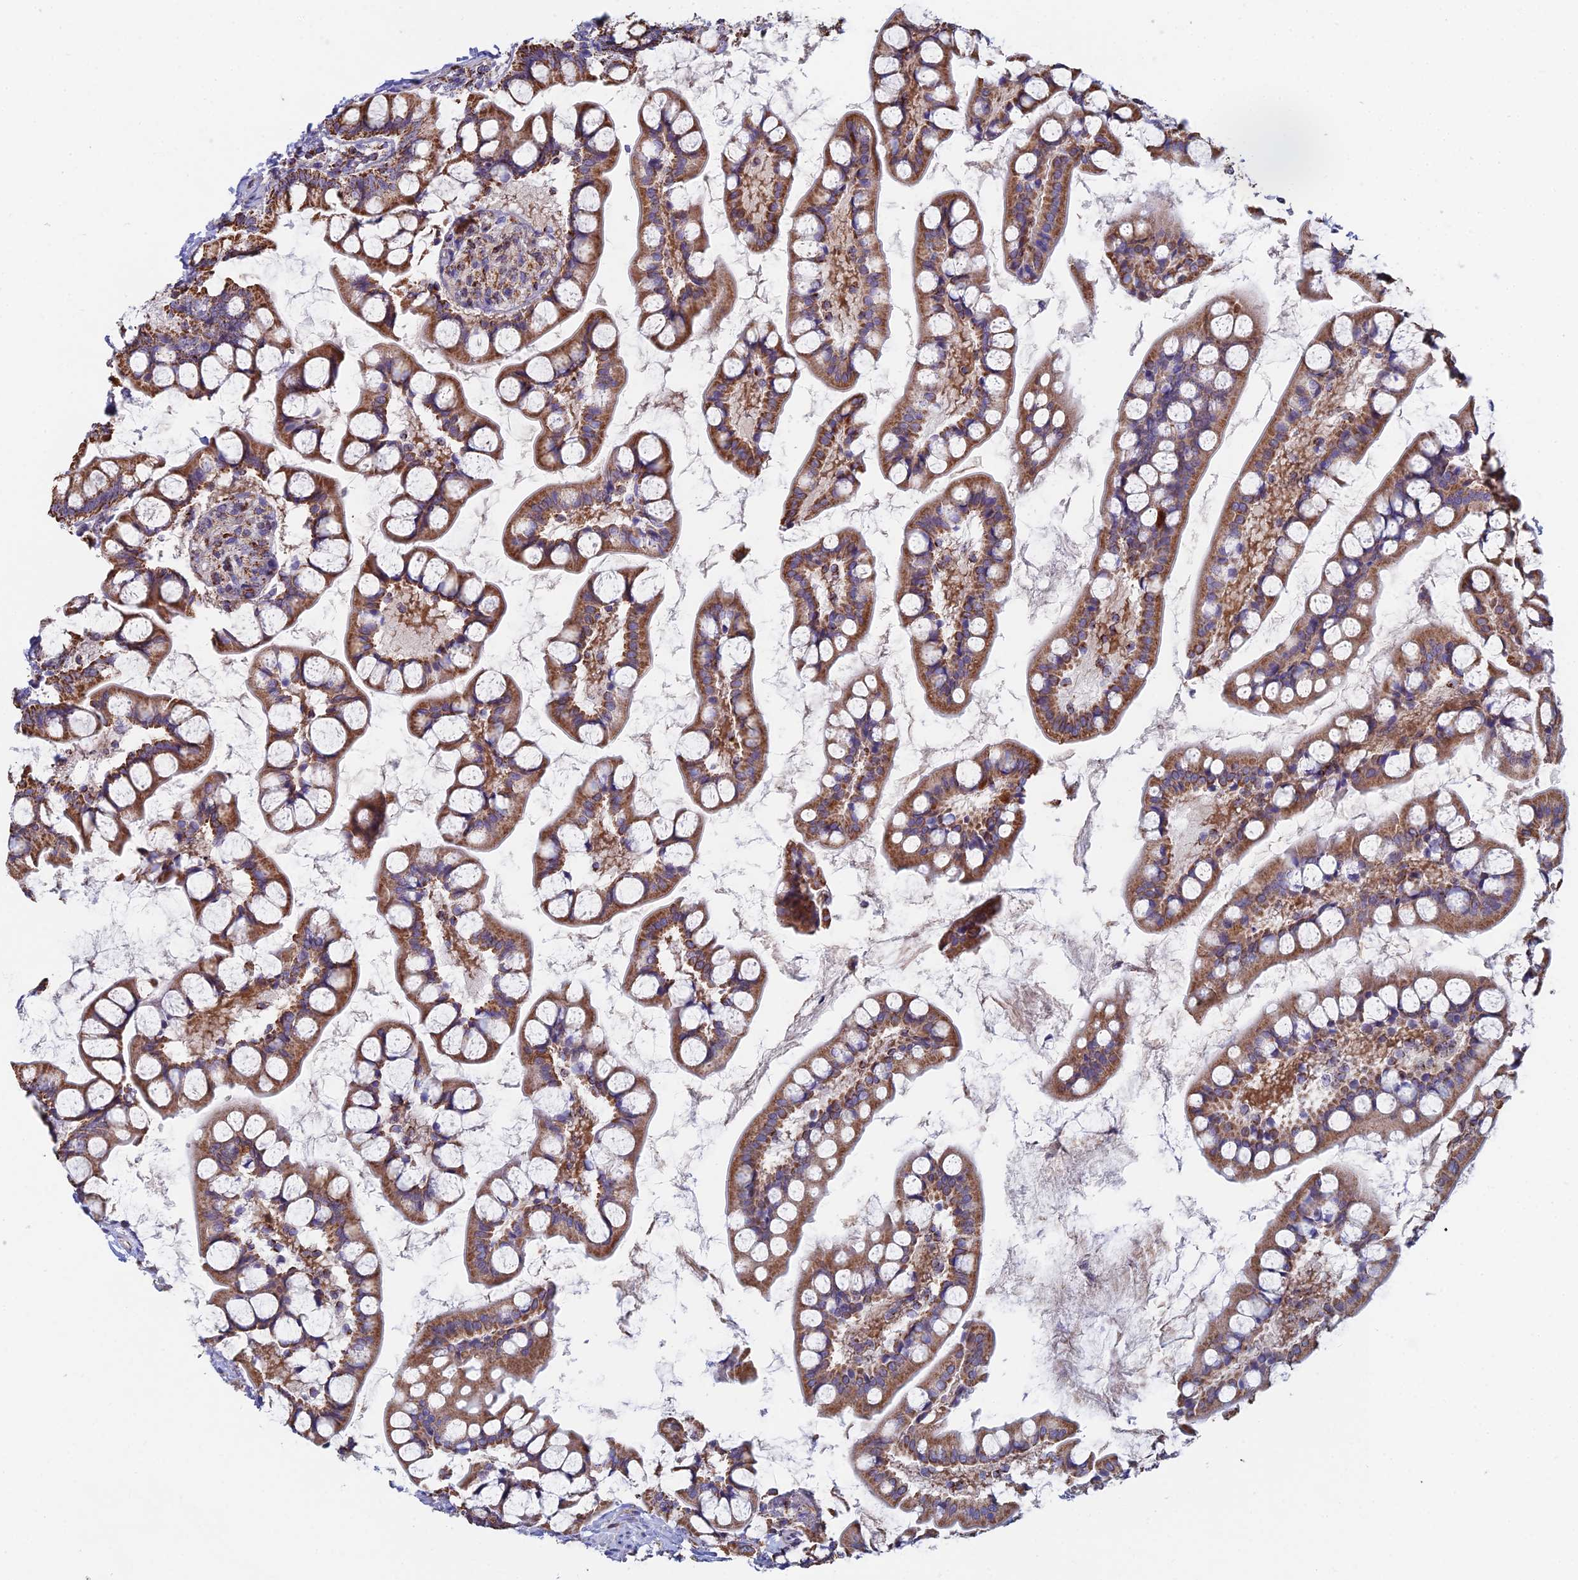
{"staining": {"intensity": "moderate", "quantity": ">75%", "location": "cytoplasmic/membranous"}, "tissue": "small intestine", "cell_type": "Glandular cells", "image_type": "normal", "snomed": [{"axis": "morphology", "description": "Normal tissue, NOS"}, {"axis": "topography", "description": "Small intestine"}], "caption": "Immunohistochemistry (IHC) image of unremarkable human small intestine stained for a protein (brown), which shows medium levels of moderate cytoplasmic/membranous expression in about >75% of glandular cells.", "gene": "SPOCK2", "patient": {"sex": "male", "age": 52}}